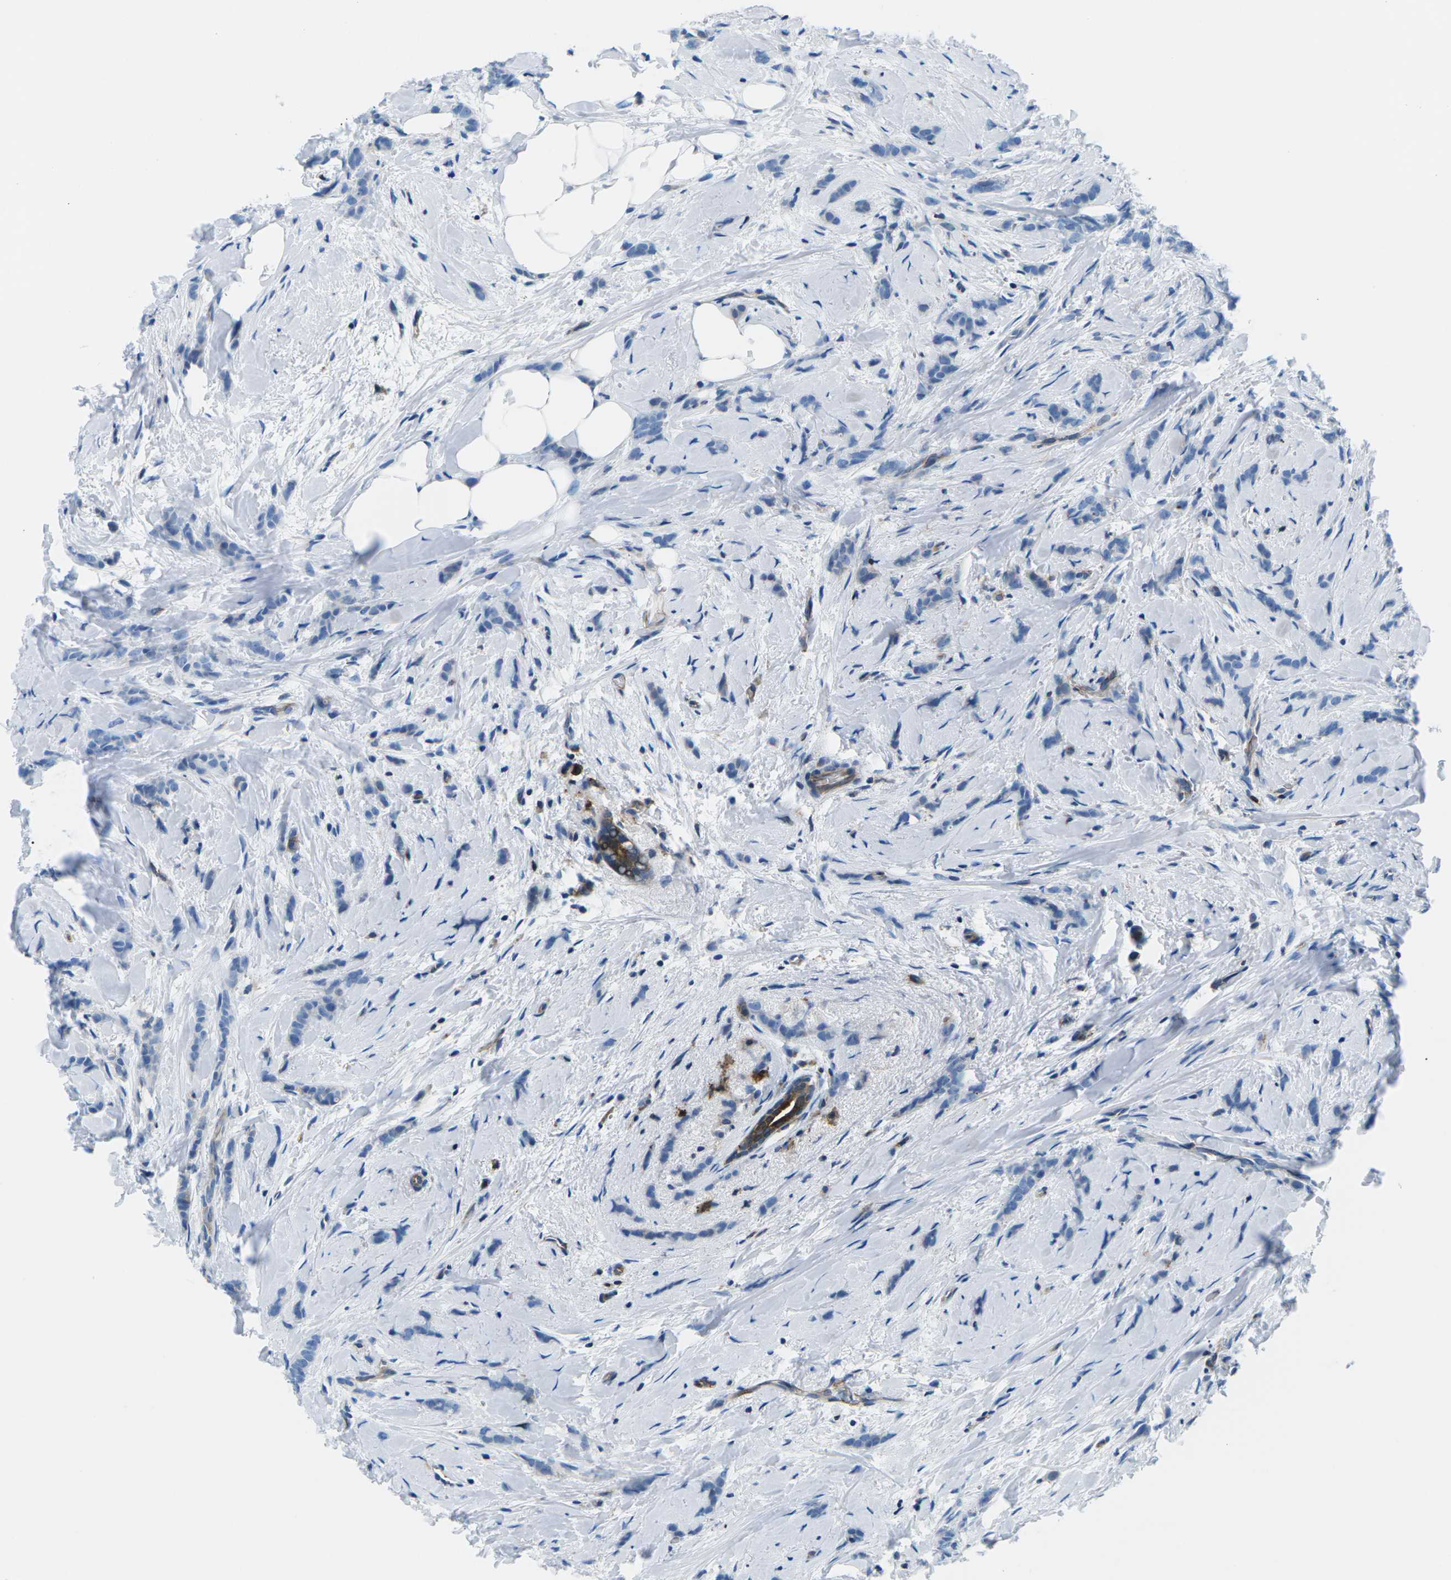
{"staining": {"intensity": "negative", "quantity": "none", "location": "none"}, "tissue": "breast cancer", "cell_type": "Tumor cells", "image_type": "cancer", "snomed": [{"axis": "morphology", "description": "Lobular carcinoma, in situ"}, {"axis": "morphology", "description": "Lobular carcinoma"}, {"axis": "topography", "description": "Breast"}], "caption": "This is an immunohistochemistry (IHC) image of breast cancer. There is no expression in tumor cells.", "gene": "SOCS4", "patient": {"sex": "female", "age": 41}}